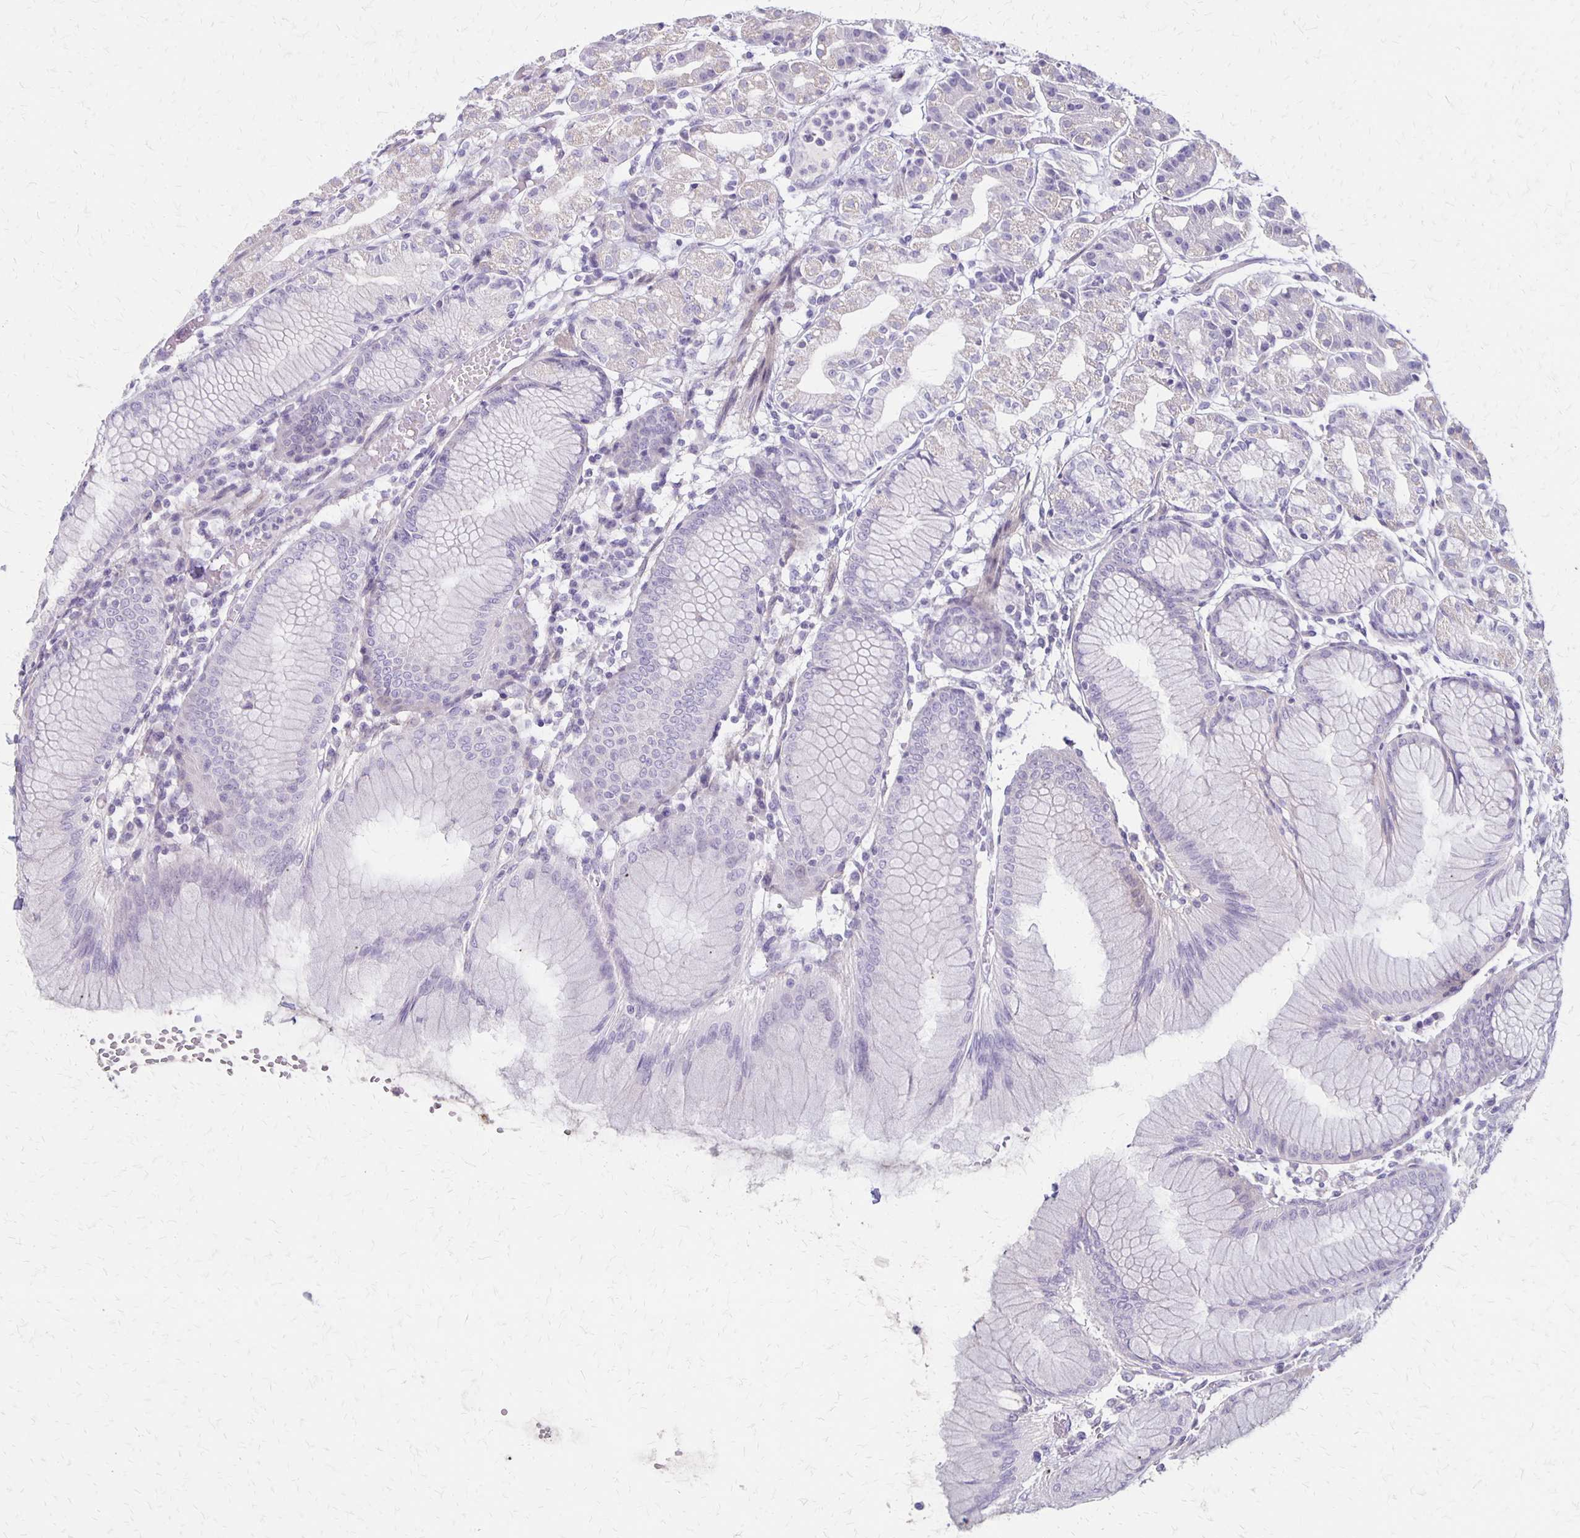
{"staining": {"intensity": "negative", "quantity": "none", "location": "none"}, "tissue": "stomach", "cell_type": "Glandular cells", "image_type": "normal", "snomed": [{"axis": "morphology", "description": "Normal tissue, NOS"}, {"axis": "topography", "description": "Stomach"}], "caption": "Immunohistochemistry (IHC) image of unremarkable stomach stained for a protein (brown), which exhibits no expression in glandular cells. The staining was performed using DAB (3,3'-diaminobenzidine) to visualize the protein expression in brown, while the nuclei were stained in blue with hematoxylin (Magnification: 20x).", "gene": "HOMER1", "patient": {"sex": "female", "age": 57}}